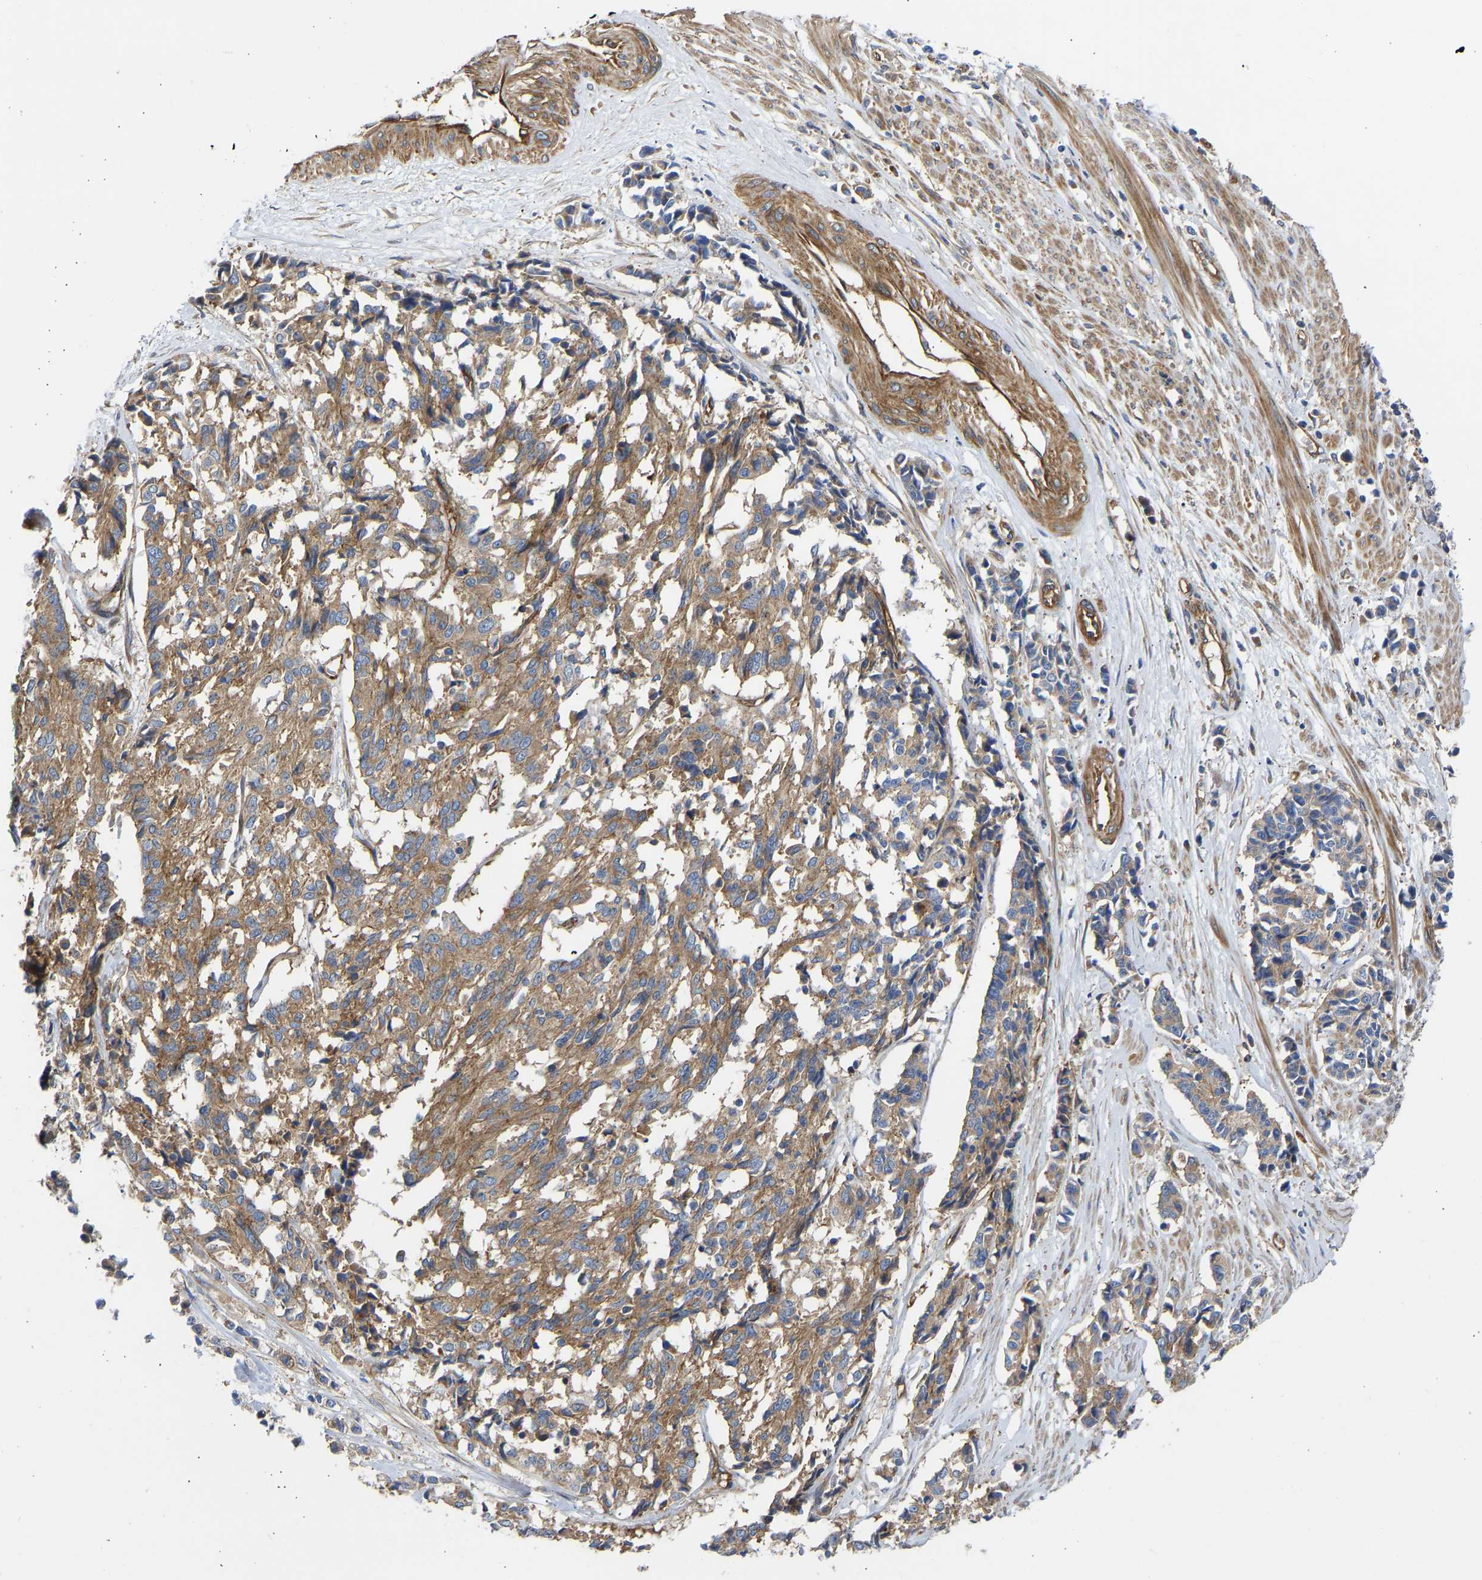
{"staining": {"intensity": "moderate", "quantity": ">75%", "location": "cytoplasmic/membranous"}, "tissue": "cervical cancer", "cell_type": "Tumor cells", "image_type": "cancer", "snomed": [{"axis": "morphology", "description": "Squamous cell carcinoma, NOS"}, {"axis": "topography", "description": "Cervix"}], "caption": "Cervical cancer stained for a protein (brown) demonstrates moderate cytoplasmic/membranous positive staining in about >75% of tumor cells.", "gene": "MYO1C", "patient": {"sex": "female", "age": 35}}